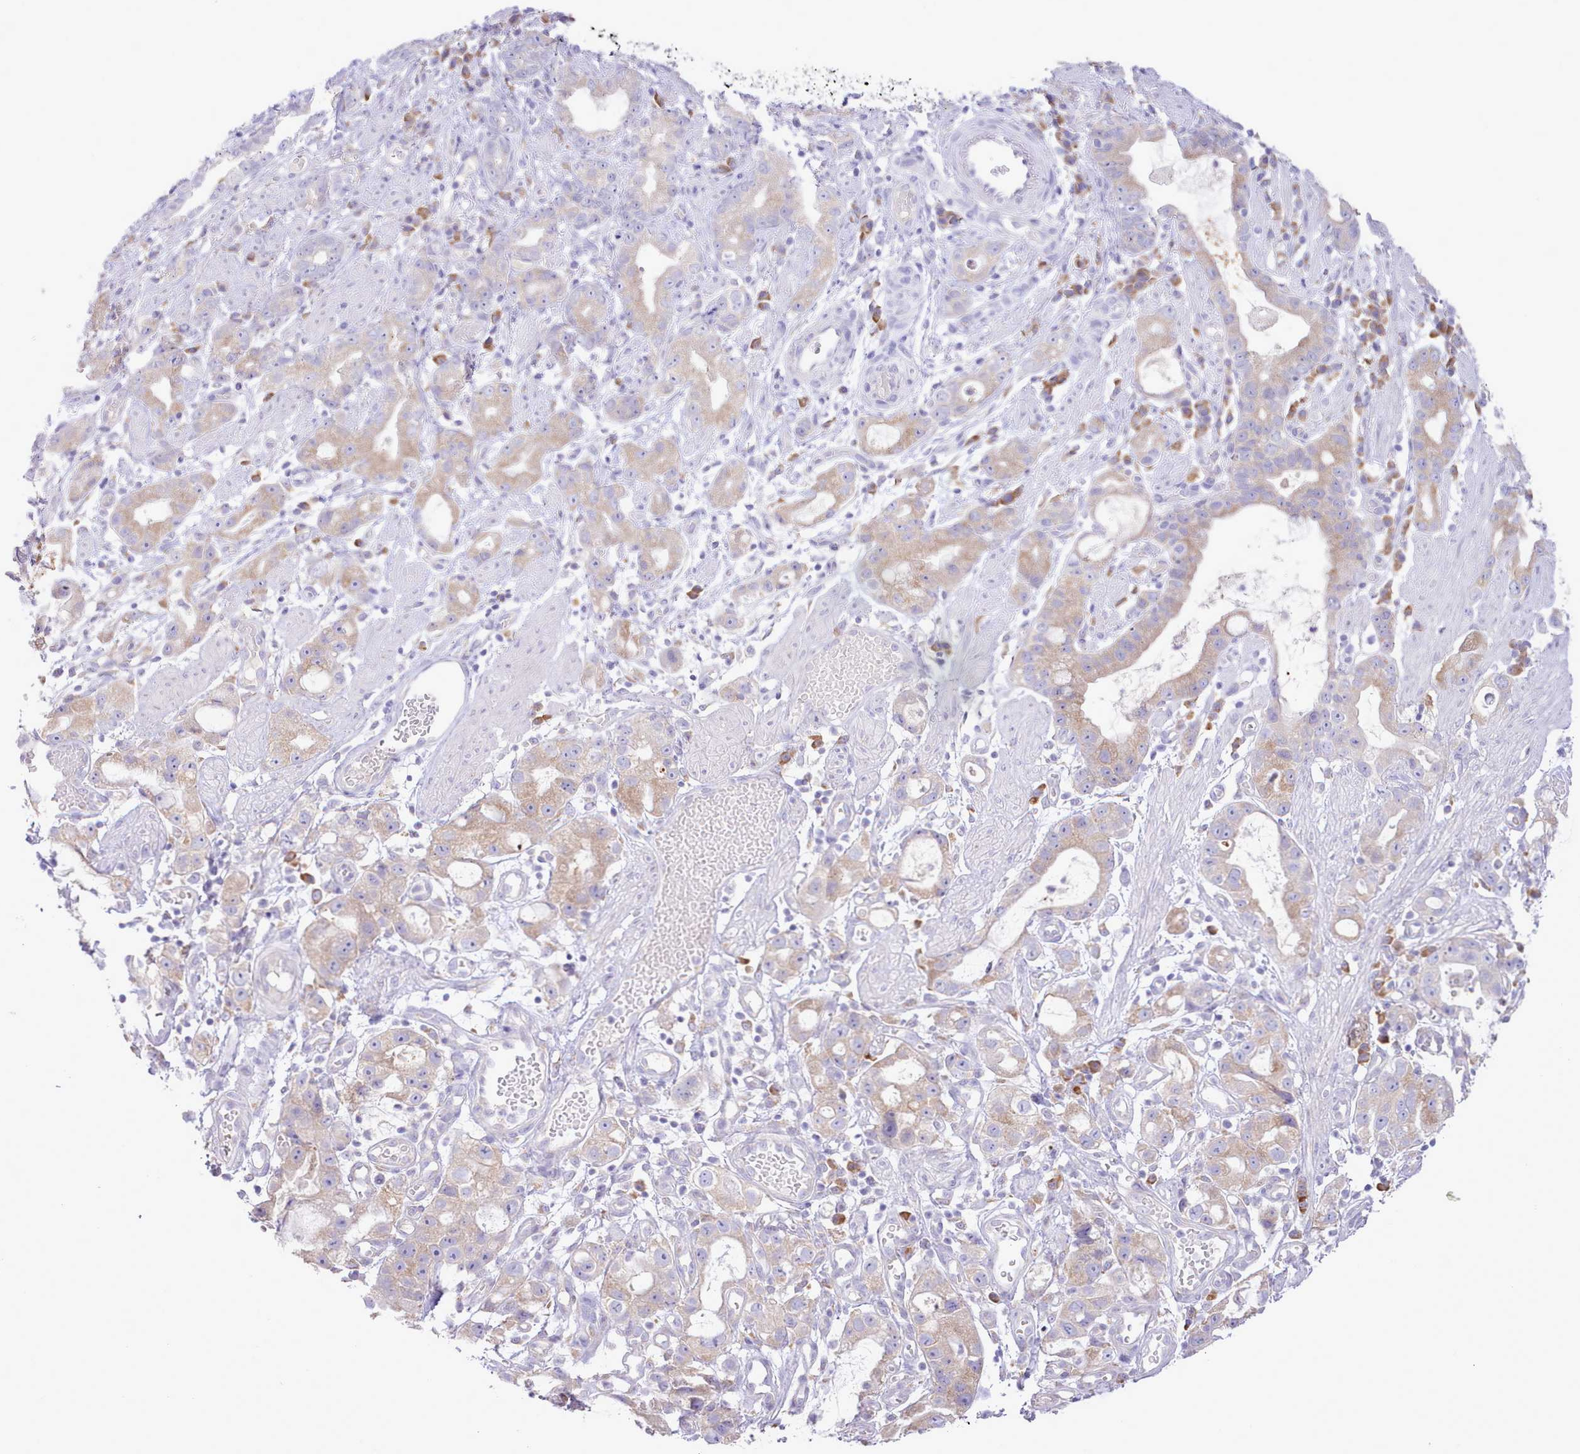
{"staining": {"intensity": "weak", "quantity": "25%-75%", "location": "cytoplasmic/membranous"}, "tissue": "stomach cancer", "cell_type": "Tumor cells", "image_type": "cancer", "snomed": [{"axis": "morphology", "description": "Adenocarcinoma, NOS"}, {"axis": "topography", "description": "Stomach"}], "caption": "Protein staining of stomach cancer tissue displays weak cytoplasmic/membranous expression in approximately 25%-75% of tumor cells.", "gene": "CCL1", "patient": {"sex": "male", "age": 55}}